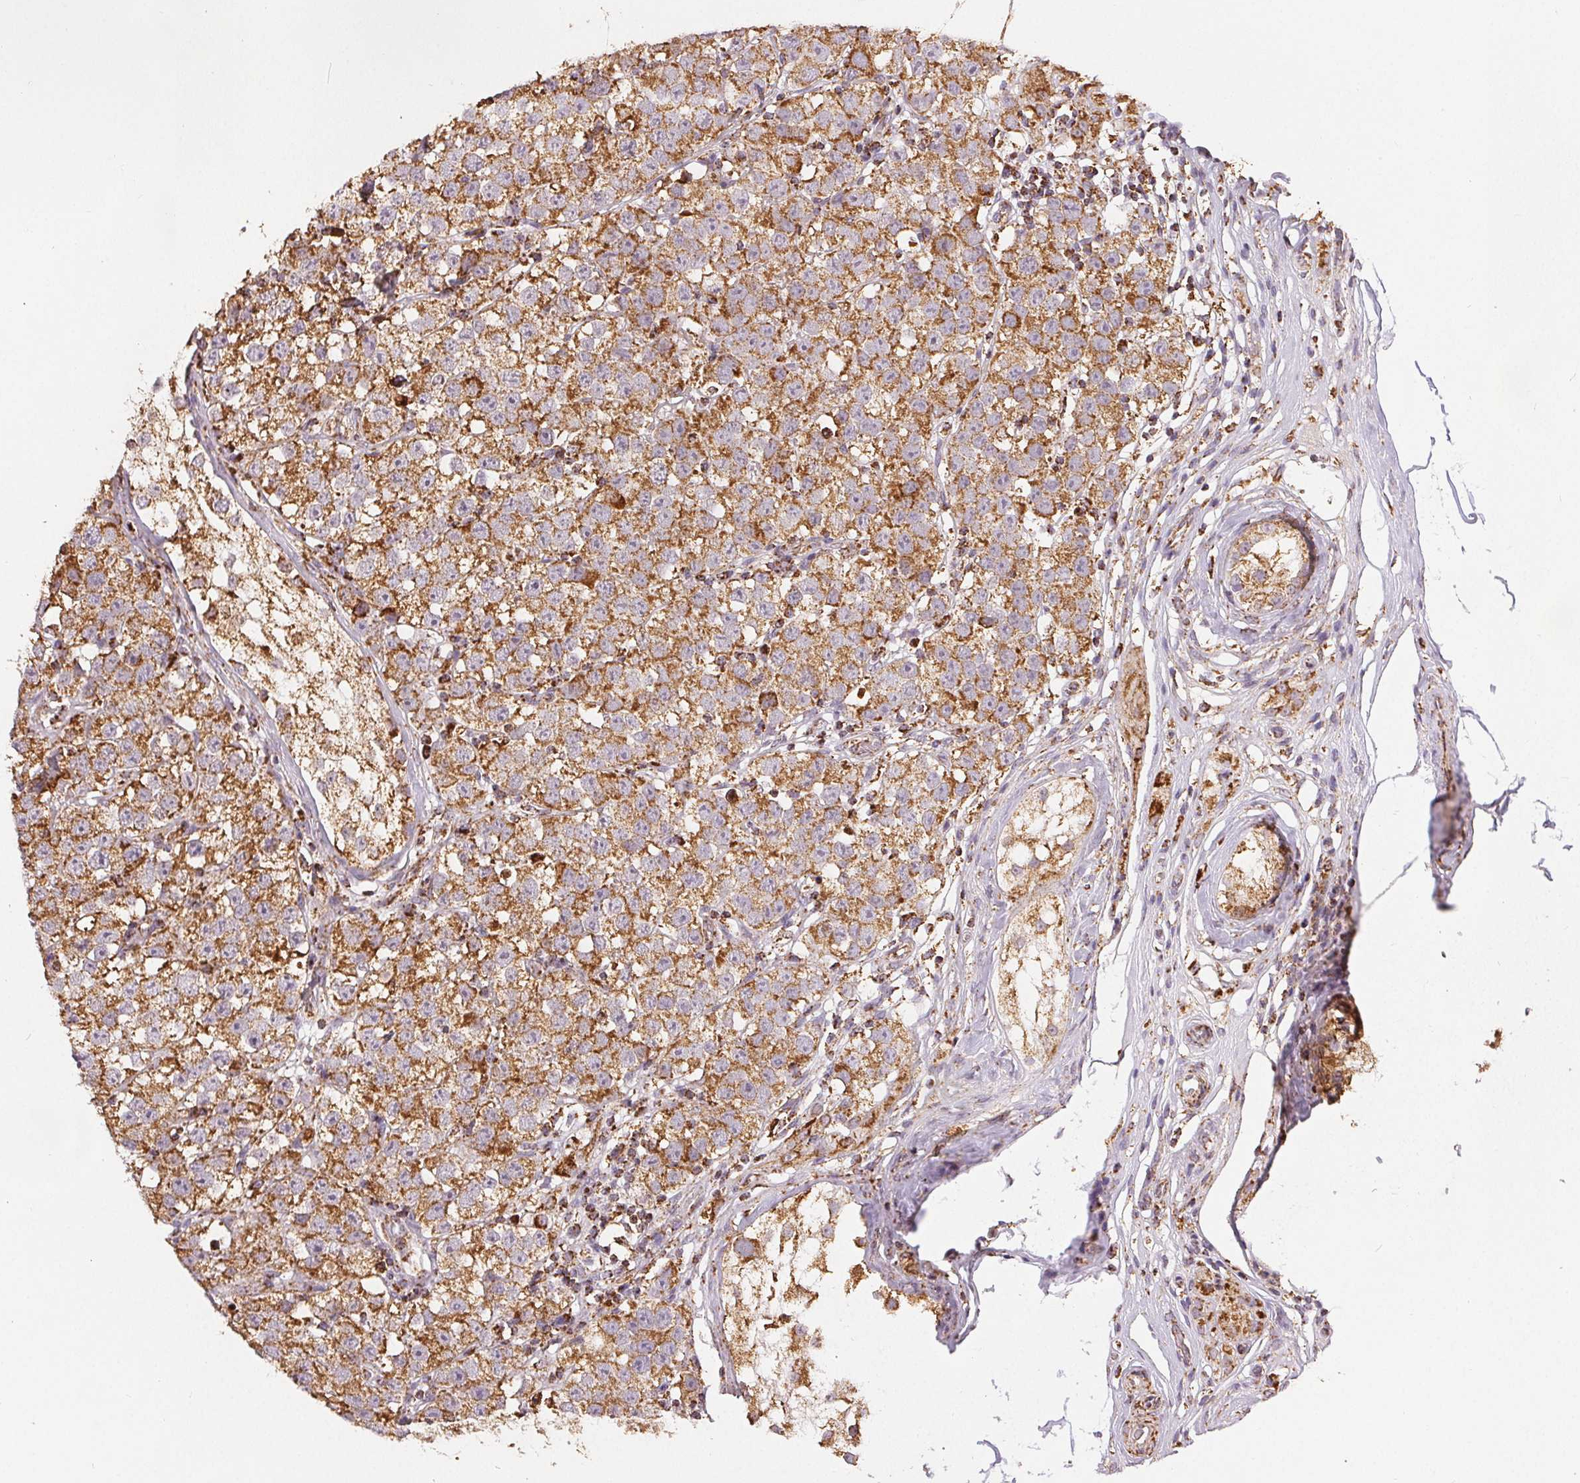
{"staining": {"intensity": "moderate", "quantity": ">75%", "location": "cytoplasmic/membranous"}, "tissue": "testis cancer", "cell_type": "Tumor cells", "image_type": "cancer", "snomed": [{"axis": "morphology", "description": "Seminoma, NOS"}, {"axis": "topography", "description": "Testis"}], "caption": "Human testis seminoma stained for a protein (brown) exhibits moderate cytoplasmic/membranous positive staining in about >75% of tumor cells.", "gene": "SDHB", "patient": {"sex": "male", "age": 34}}